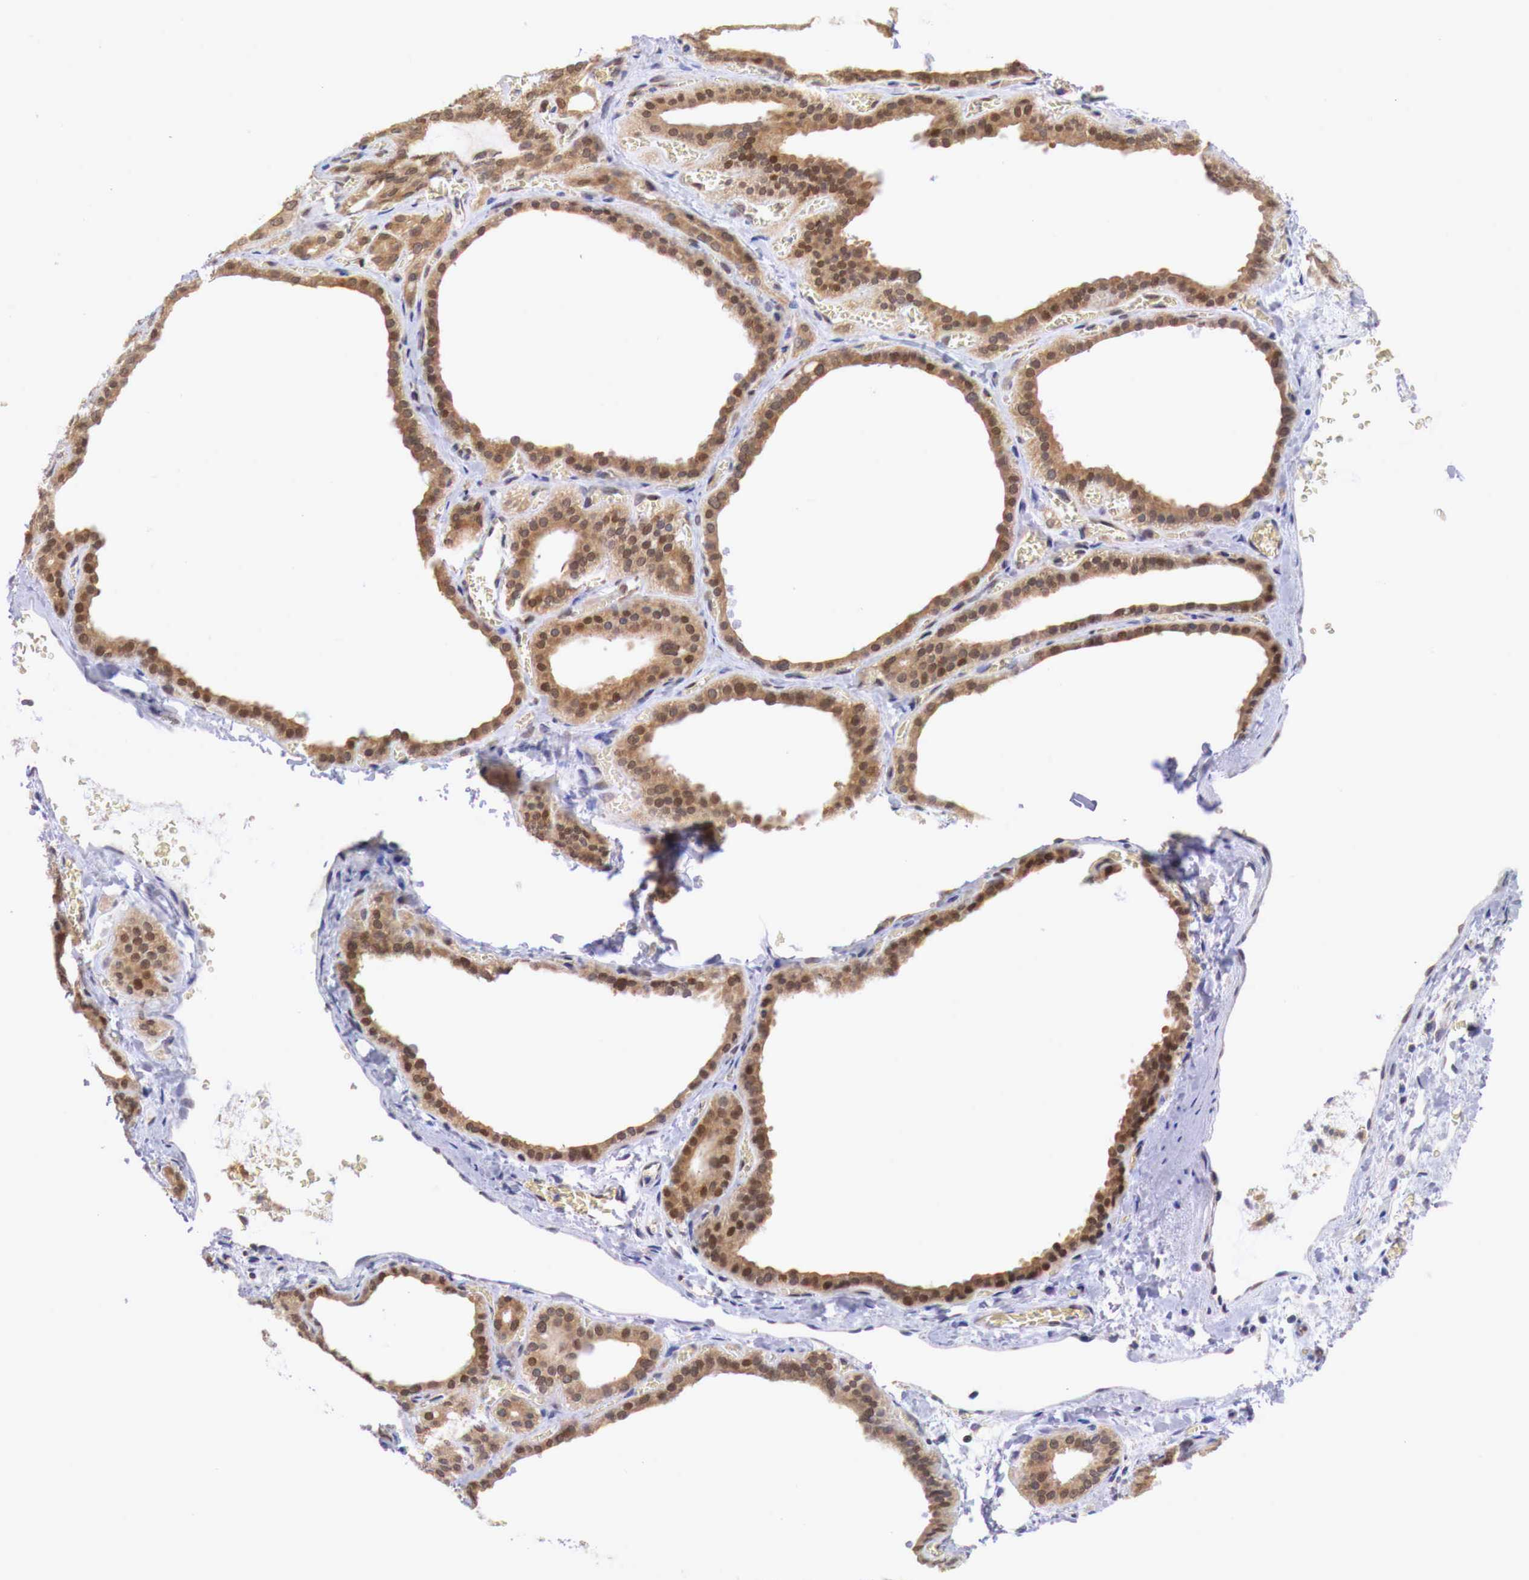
{"staining": {"intensity": "moderate", "quantity": ">75%", "location": "cytoplasmic/membranous,nuclear"}, "tissue": "thyroid gland", "cell_type": "Glandular cells", "image_type": "normal", "snomed": [{"axis": "morphology", "description": "Normal tissue, NOS"}, {"axis": "topography", "description": "Thyroid gland"}], "caption": "Immunohistochemistry micrograph of normal thyroid gland stained for a protein (brown), which reveals medium levels of moderate cytoplasmic/membranous,nuclear expression in approximately >75% of glandular cells.", "gene": "PABIR2", "patient": {"sex": "female", "age": 55}}